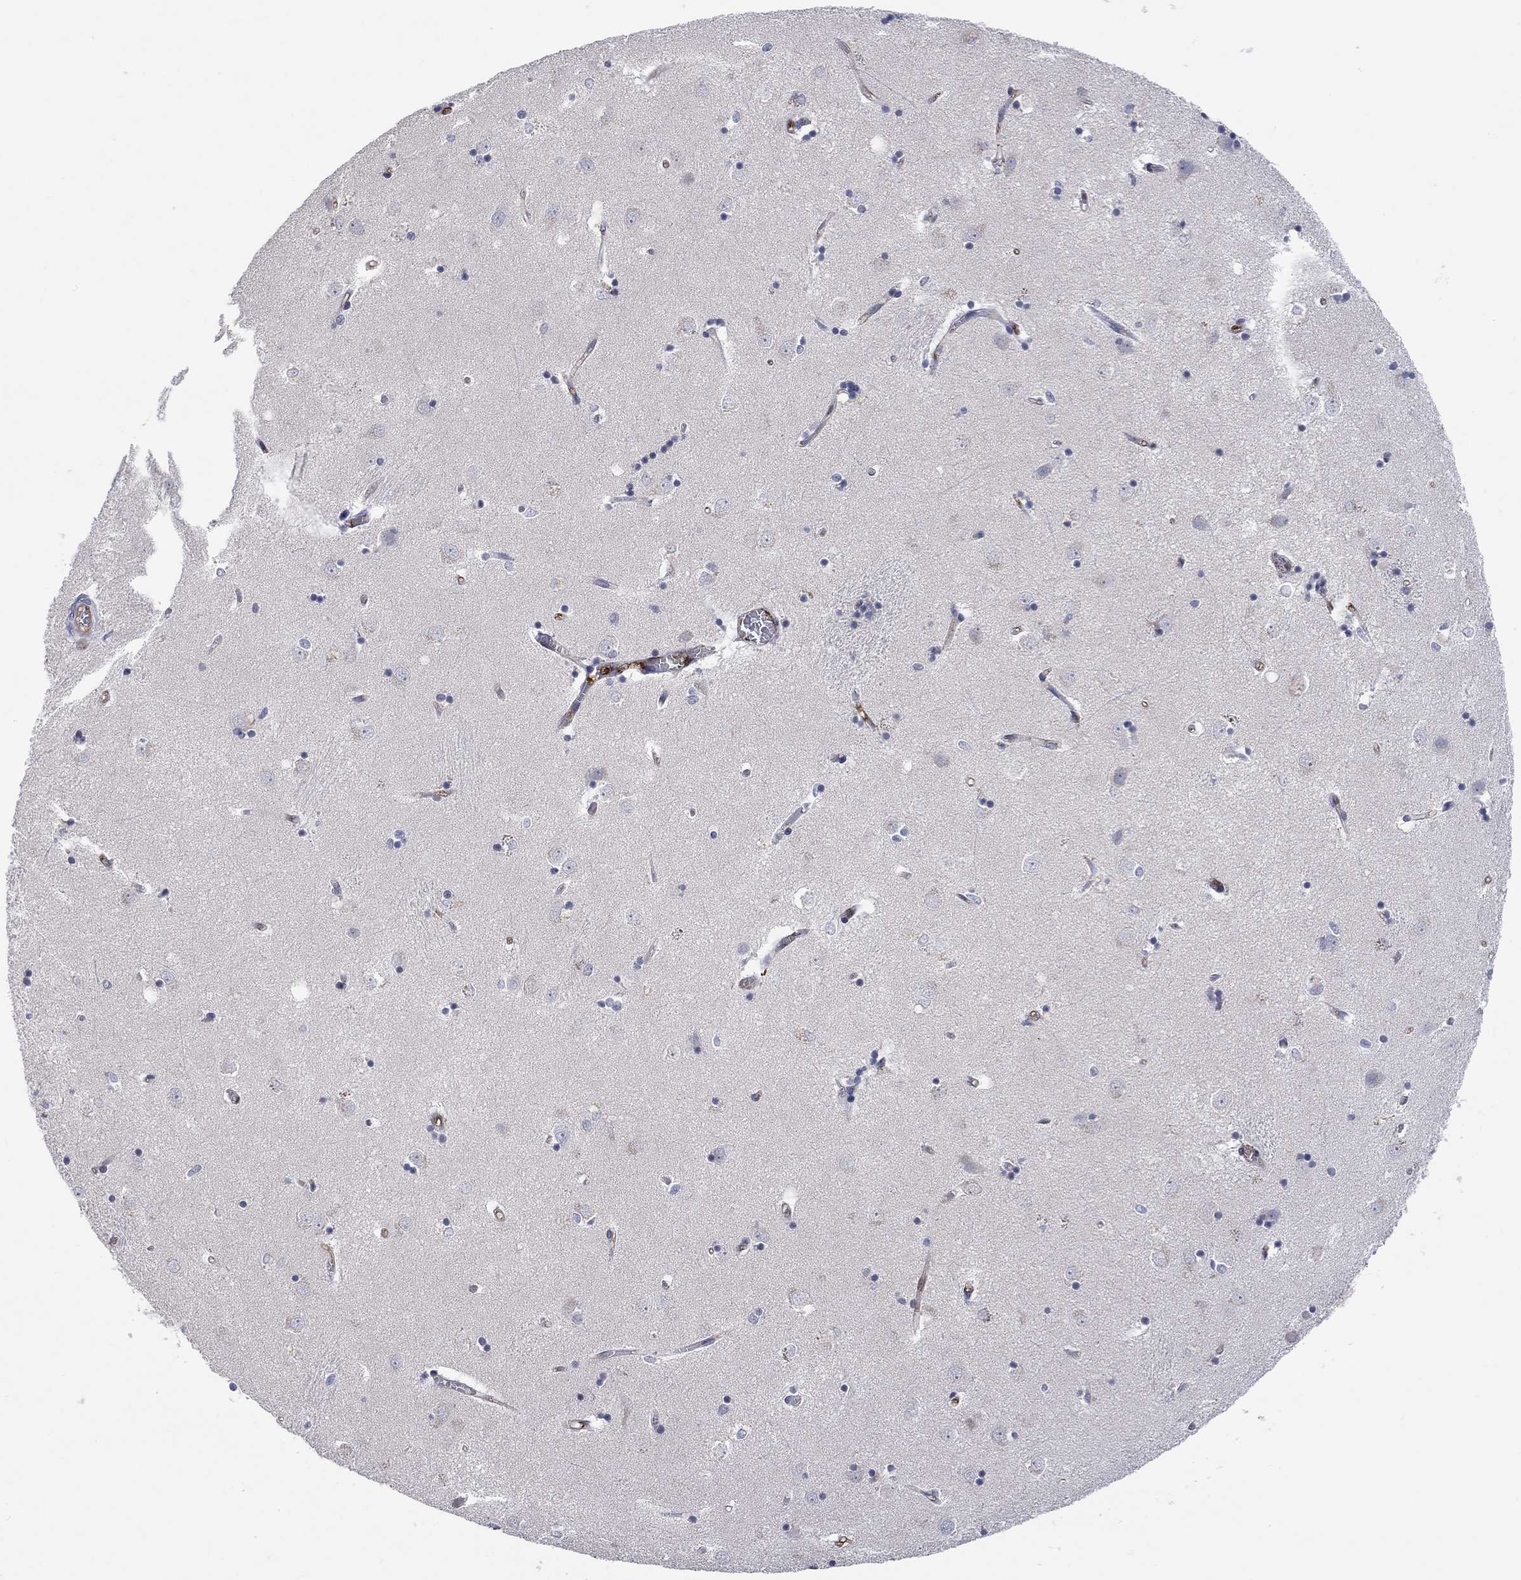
{"staining": {"intensity": "negative", "quantity": "none", "location": "none"}, "tissue": "caudate", "cell_type": "Glial cells", "image_type": "normal", "snomed": [{"axis": "morphology", "description": "Normal tissue, NOS"}, {"axis": "topography", "description": "Lateral ventricle wall"}], "caption": "Immunohistochemistry (IHC) micrograph of normal caudate stained for a protein (brown), which demonstrates no expression in glial cells.", "gene": "TGM2", "patient": {"sex": "male", "age": 54}}